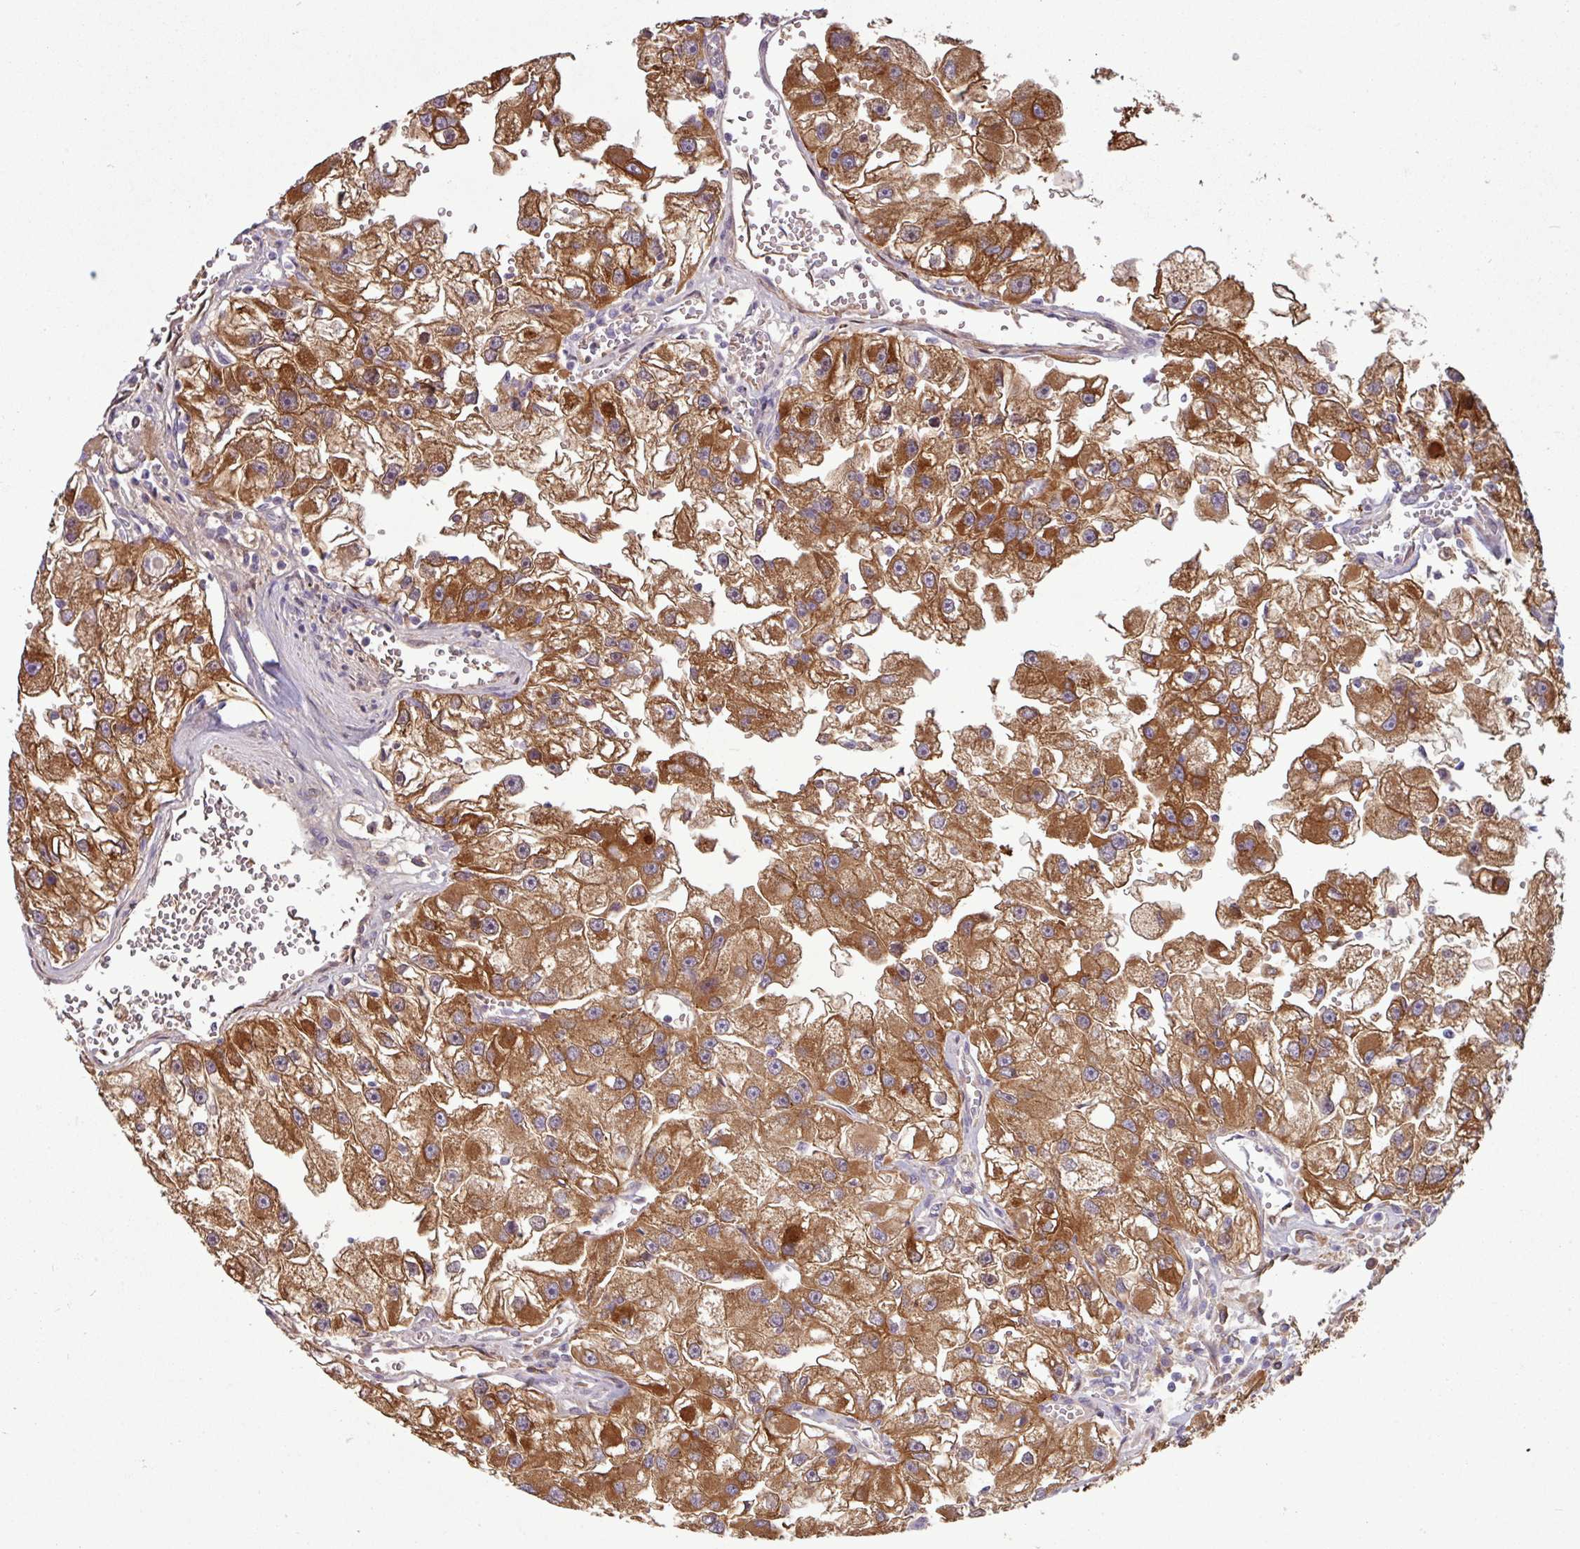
{"staining": {"intensity": "strong", "quantity": ">75%", "location": "cytoplasmic/membranous"}, "tissue": "renal cancer", "cell_type": "Tumor cells", "image_type": "cancer", "snomed": [{"axis": "morphology", "description": "Adenocarcinoma, NOS"}, {"axis": "topography", "description": "Kidney"}], "caption": "The histopathology image exhibits a brown stain indicating the presence of a protein in the cytoplasmic/membranous of tumor cells in renal cancer. The staining was performed using DAB (3,3'-diaminobenzidine) to visualize the protein expression in brown, while the nuclei were stained in blue with hematoxylin (Magnification: 20x).", "gene": "C4B", "patient": {"sex": "male", "age": 63}}